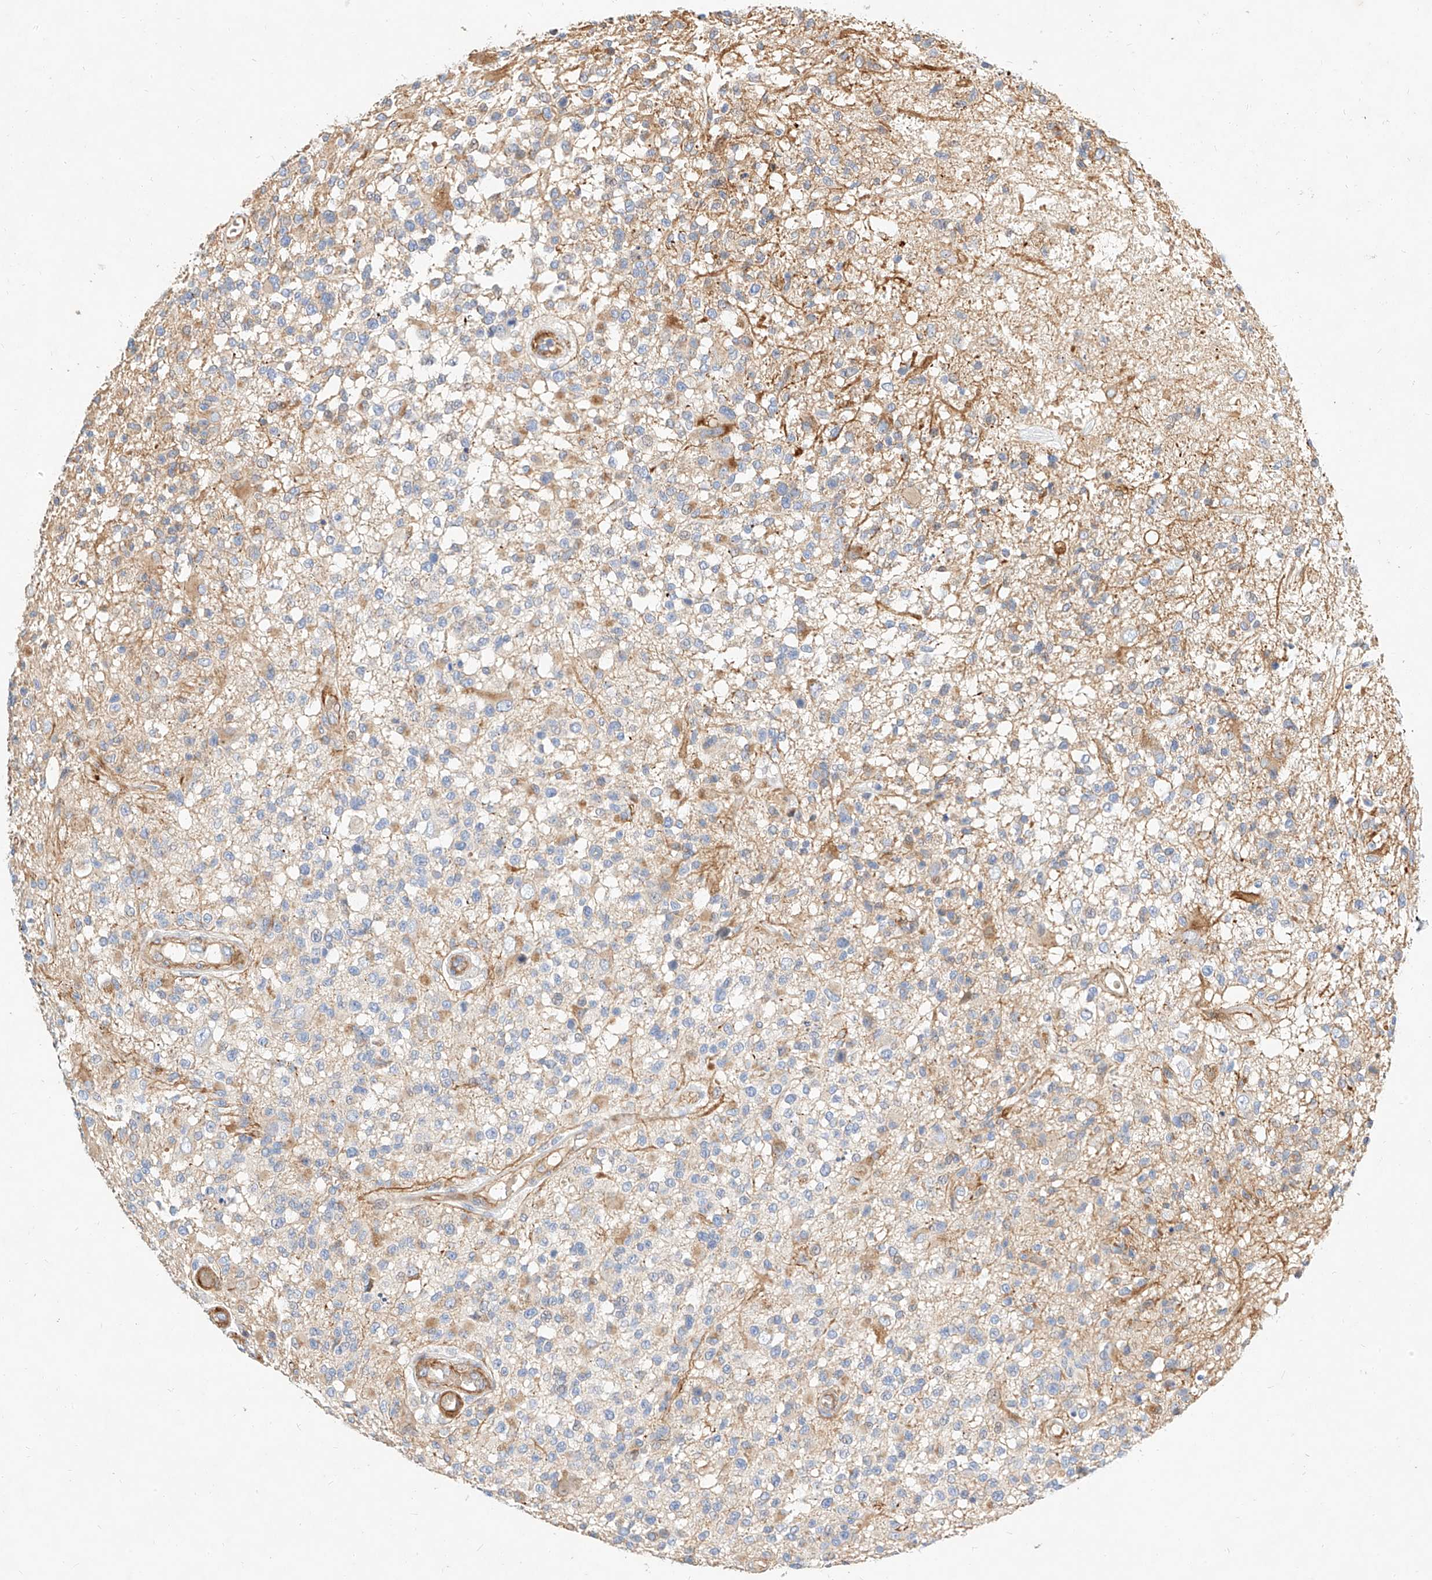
{"staining": {"intensity": "negative", "quantity": "none", "location": "none"}, "tissue": "glioma", "cell_type": "Tumor cells", "image_type": "cancer", "snomed": [{"axis": "morphology", "description": "Glioma, malignant, High grade"}, {"axis": "morphology", "description": "Glioblastoma, NOS"}, {"axis": "topography", "description": "Brain"}], "caption": "This micrograph is of glioma stained with immunohistochemistry to label a protein in brown with the nuclei are counter-stained blue. There is no positivity in tumor cells. (Immunohistochemistry (ihc), brightfield microscopy, high magnification).", "gene": "KCNH5", "patient": {"sex": "male", "age": 60}}